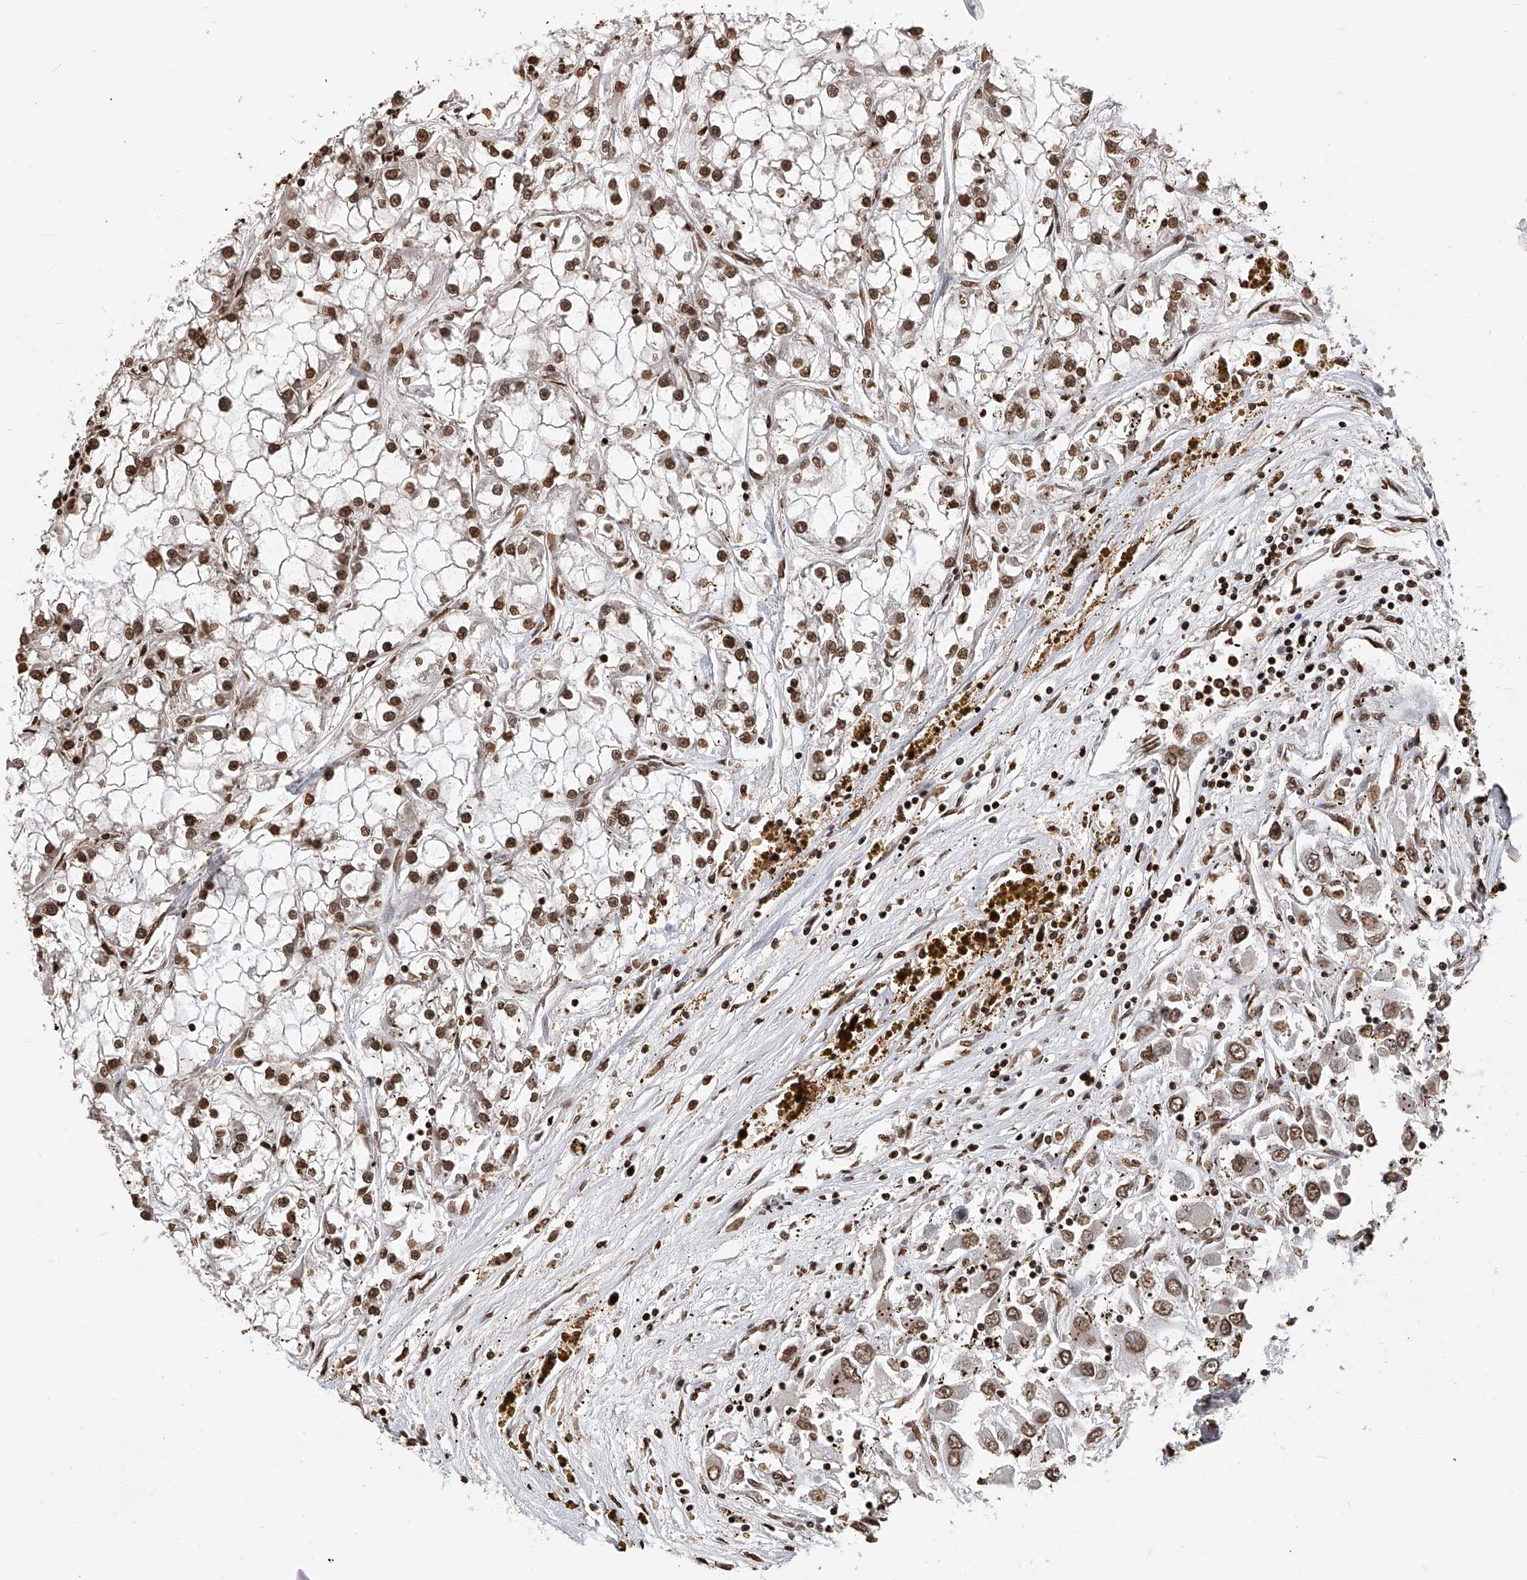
{"staining": {"intensity": "strong", "quantity": ">75%", "location": "nuclear"}, "tissue": "renal cancer", "cell_type": "Tumor cells", "image_type": "cancer", "snomed": [{"axis": "morphology", "description": "Adenocarcinoma, NOS"}, {"axis": "topography", "description": "Kidney"}], "caption": "A high amount of strong nuclear expression is appreciated in about >75% of tumor cells in renal cancer (adenocarcinoma) tissue. Immunohistochemistry stains the protein of interest in brown and the nuclei are stained blue.", "gene": "CFAP410", "patient": {"sex": "female", "age": 52}}